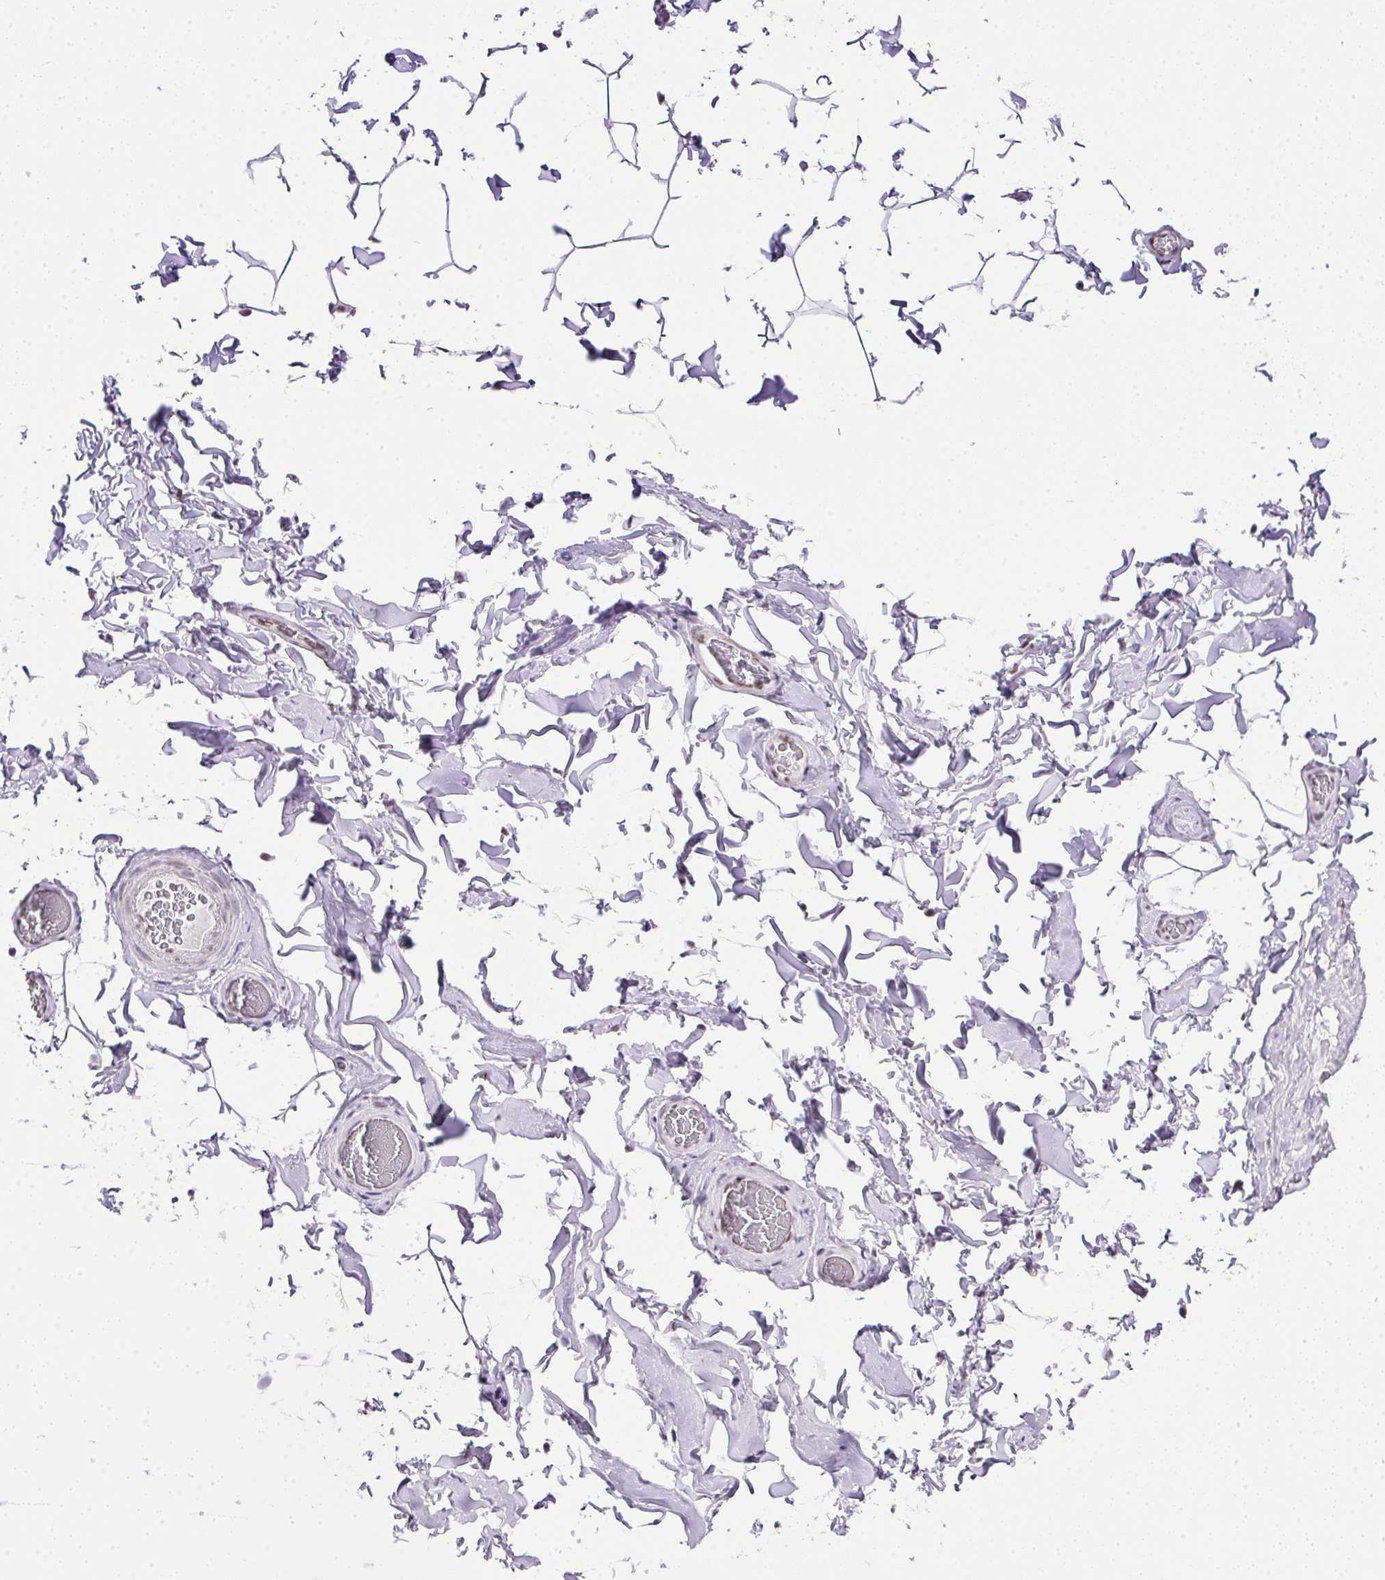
{"staining": {"intensity": "negative", "quantity": "none", "location": "none"}, "tissue": "adipose tissue", "cell_type": "Adipocytes", "image_type": "normal", "snomed": [{"axis": "morphology", "description": "Normal tissue, NOS"}, {"axis": "topography", "description": "Soft tissue"}, {"axis": "topography", "description": "Adipose tissue"}, {"axis": "topography", "description": "Vascular tissue"}, {"axis": "topography", "description": "Peripheral nerve tissue"}], "caption": "Human adipose tissue stained for a protein using immunohistochemistry reveals no staining in adipocytes.", "gene": "FAM32A", "patient": {"sex": "male", "age": 46}}